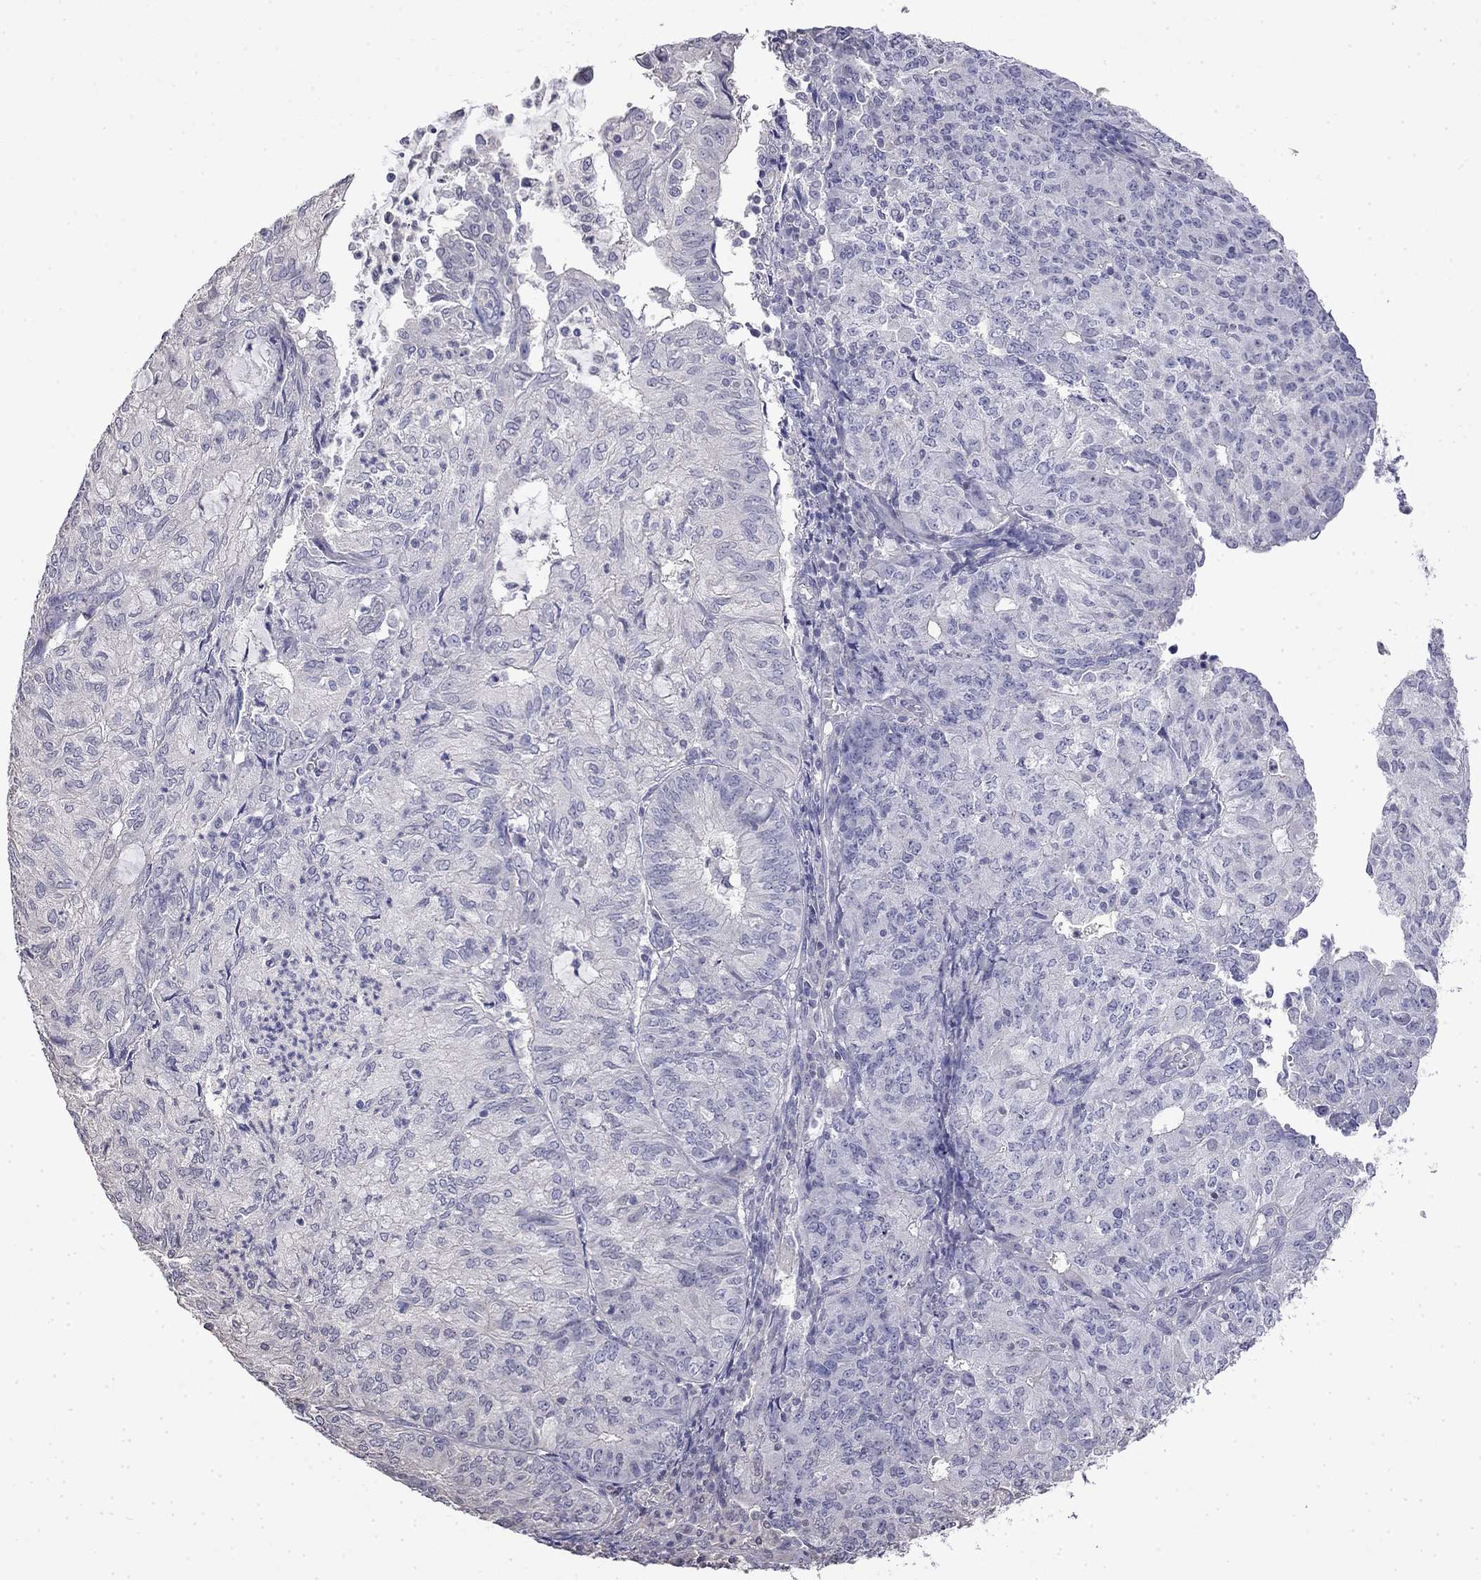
{"staining": {"intensity": "negative", "quantity": "none", "location": "none"}, "tissue": "endometrial cancer", "cell_type": "Tumor cells", "image_type": "cancer", "snomed": [{"axis": "morphology", "description": "Adenocarcinoma, NOS"}, {"axis": "topography", "description": "Endometrium"}], "caption": "The histopathology image reveals no significant positivity in tumor cells of endometrial cancer (adenocarcinoma). Brightfield microscopy of IHC stained with DAB (brown) and hematoxylin (blue), captured at high magnification.", "gene": "GUCA1B", "patient": {"sex": "female", "age": 82}}